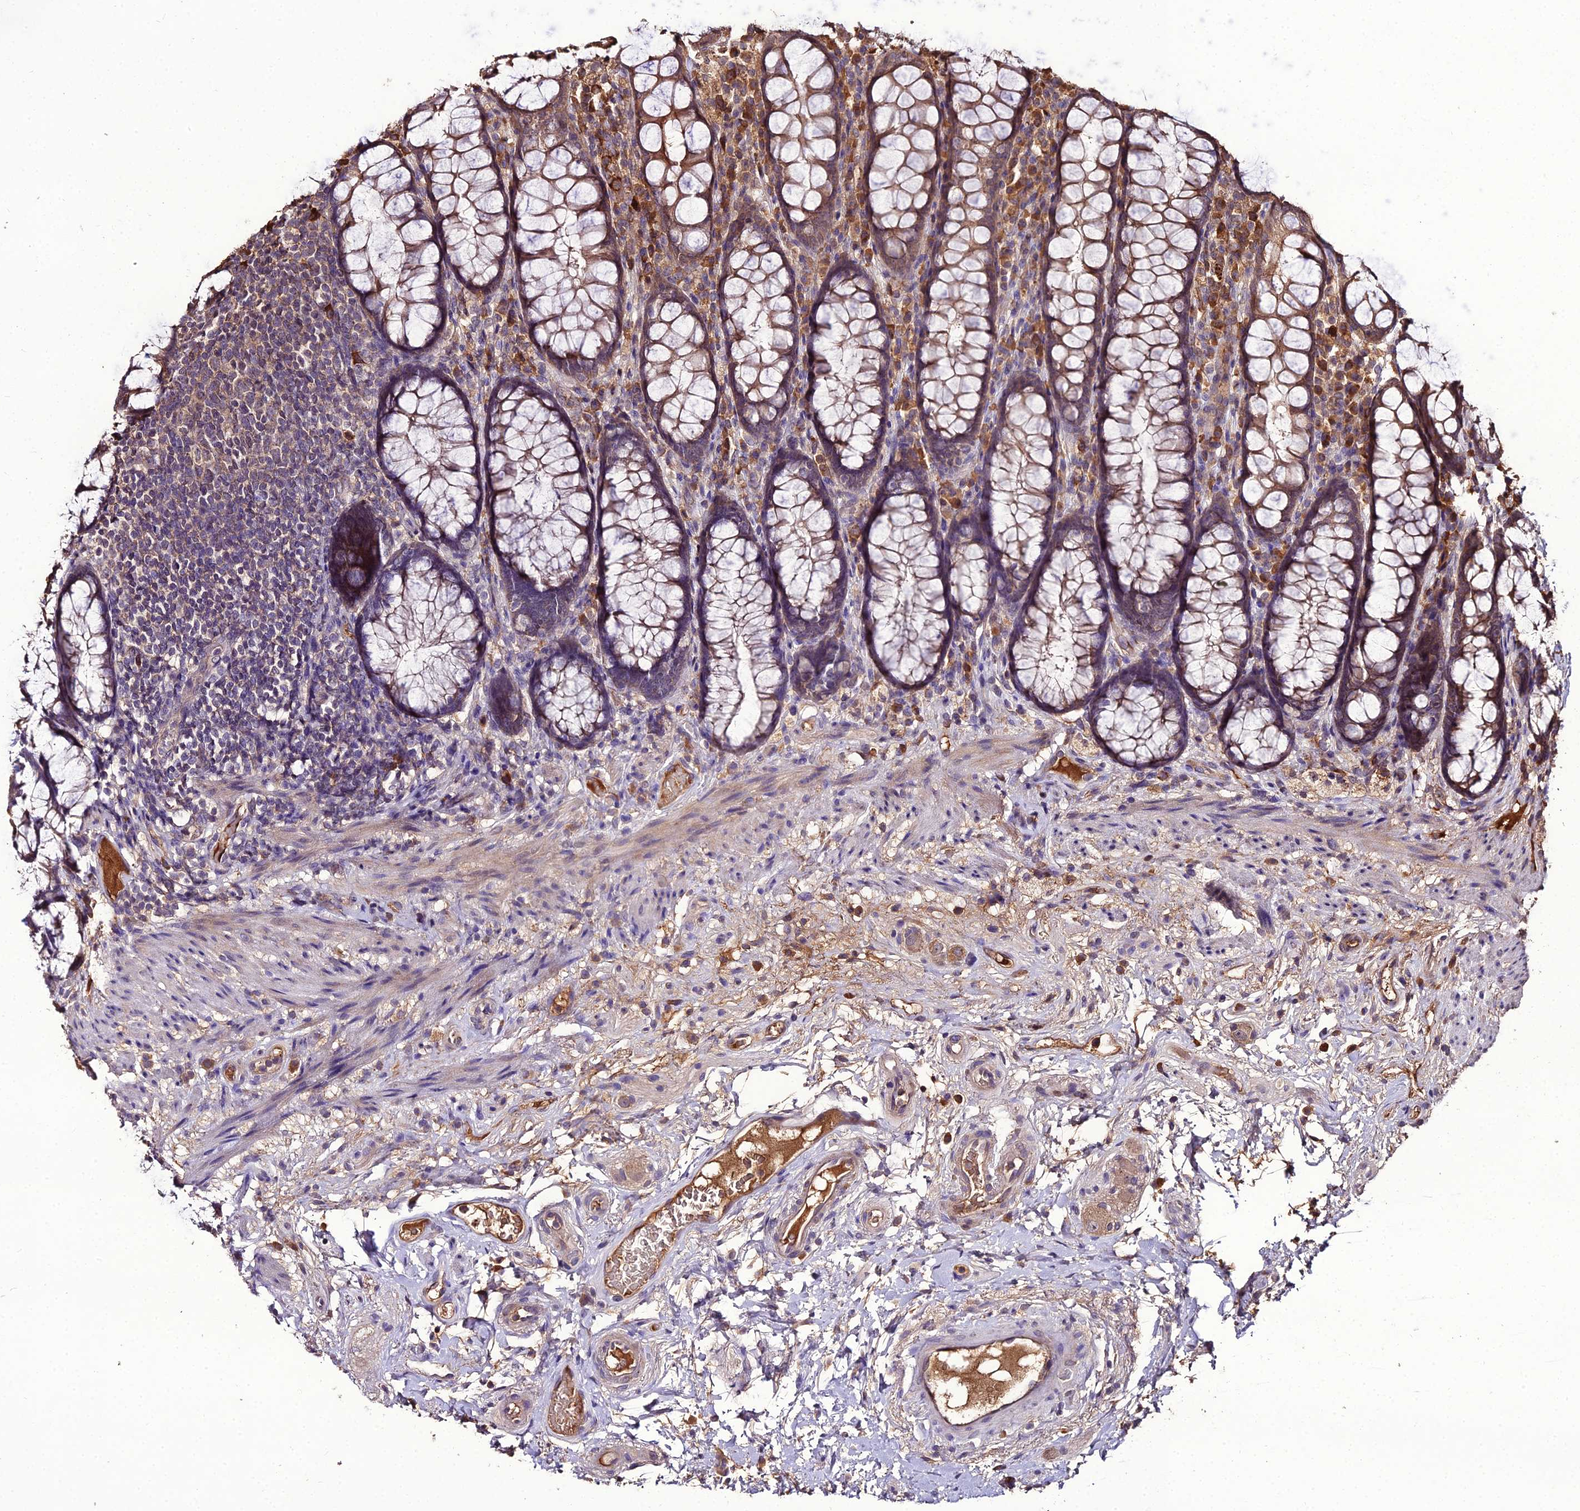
{"staining": {"intensity": "weak", "quantity": "25%-75%", "location": "cytoplasmic/membranous"}, "tissue": "rectum", "cell_type": "Glandular cells", "image_type": "normal", "snomed": [{"axis": "morphology", "description": "Normal tissue, NOS"}, {"axis": "topography", "description": "Rectum"}], "caption": "DAB immunohistochemical staining of unremarkable rectum reveals weak cytoplasmic/membranous protein staining in approximately 25%-75% of glandular cells. Nuclei are stained in blue.", "gene": "KCTD16", "patient": {"sex": "male", "age": 83}}